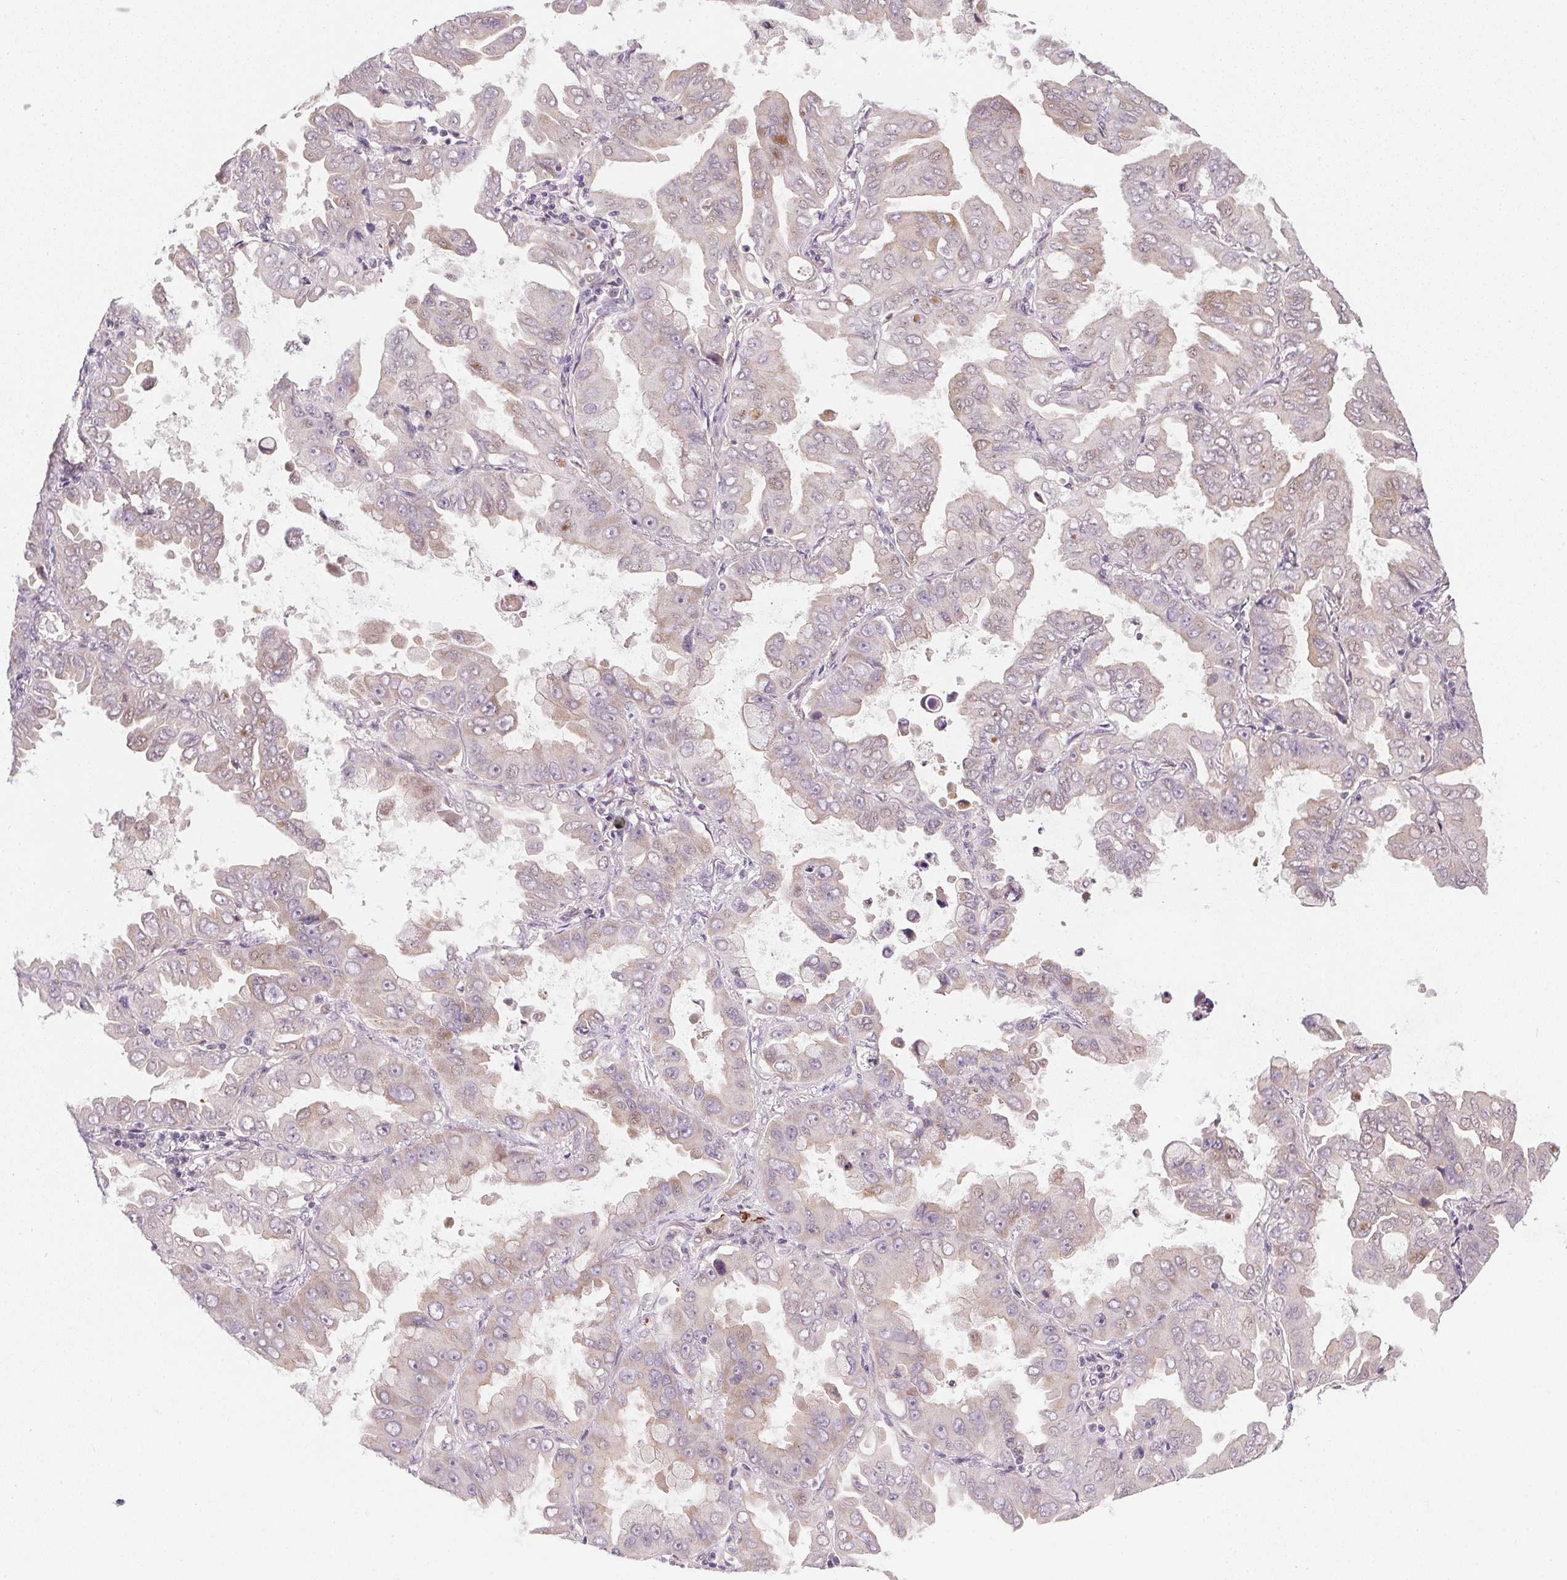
{"staining": {"intensity": "negative", "quantity": "none", "location": "none"}, "tissue": "lung cancer", "cell_type": "Tumor cells", "image_type": "cancer", "snomed": [{"axis": "morphology", "description": "Adenocarcinoma, NOS"}, {"axis": "topography", "description": "Lung"}], "caption": "Tumor cells show no significant staining in lung adenocarcinoma.", "gene": "CFAP92", "patient": {"sex": "male", "age": 64}}